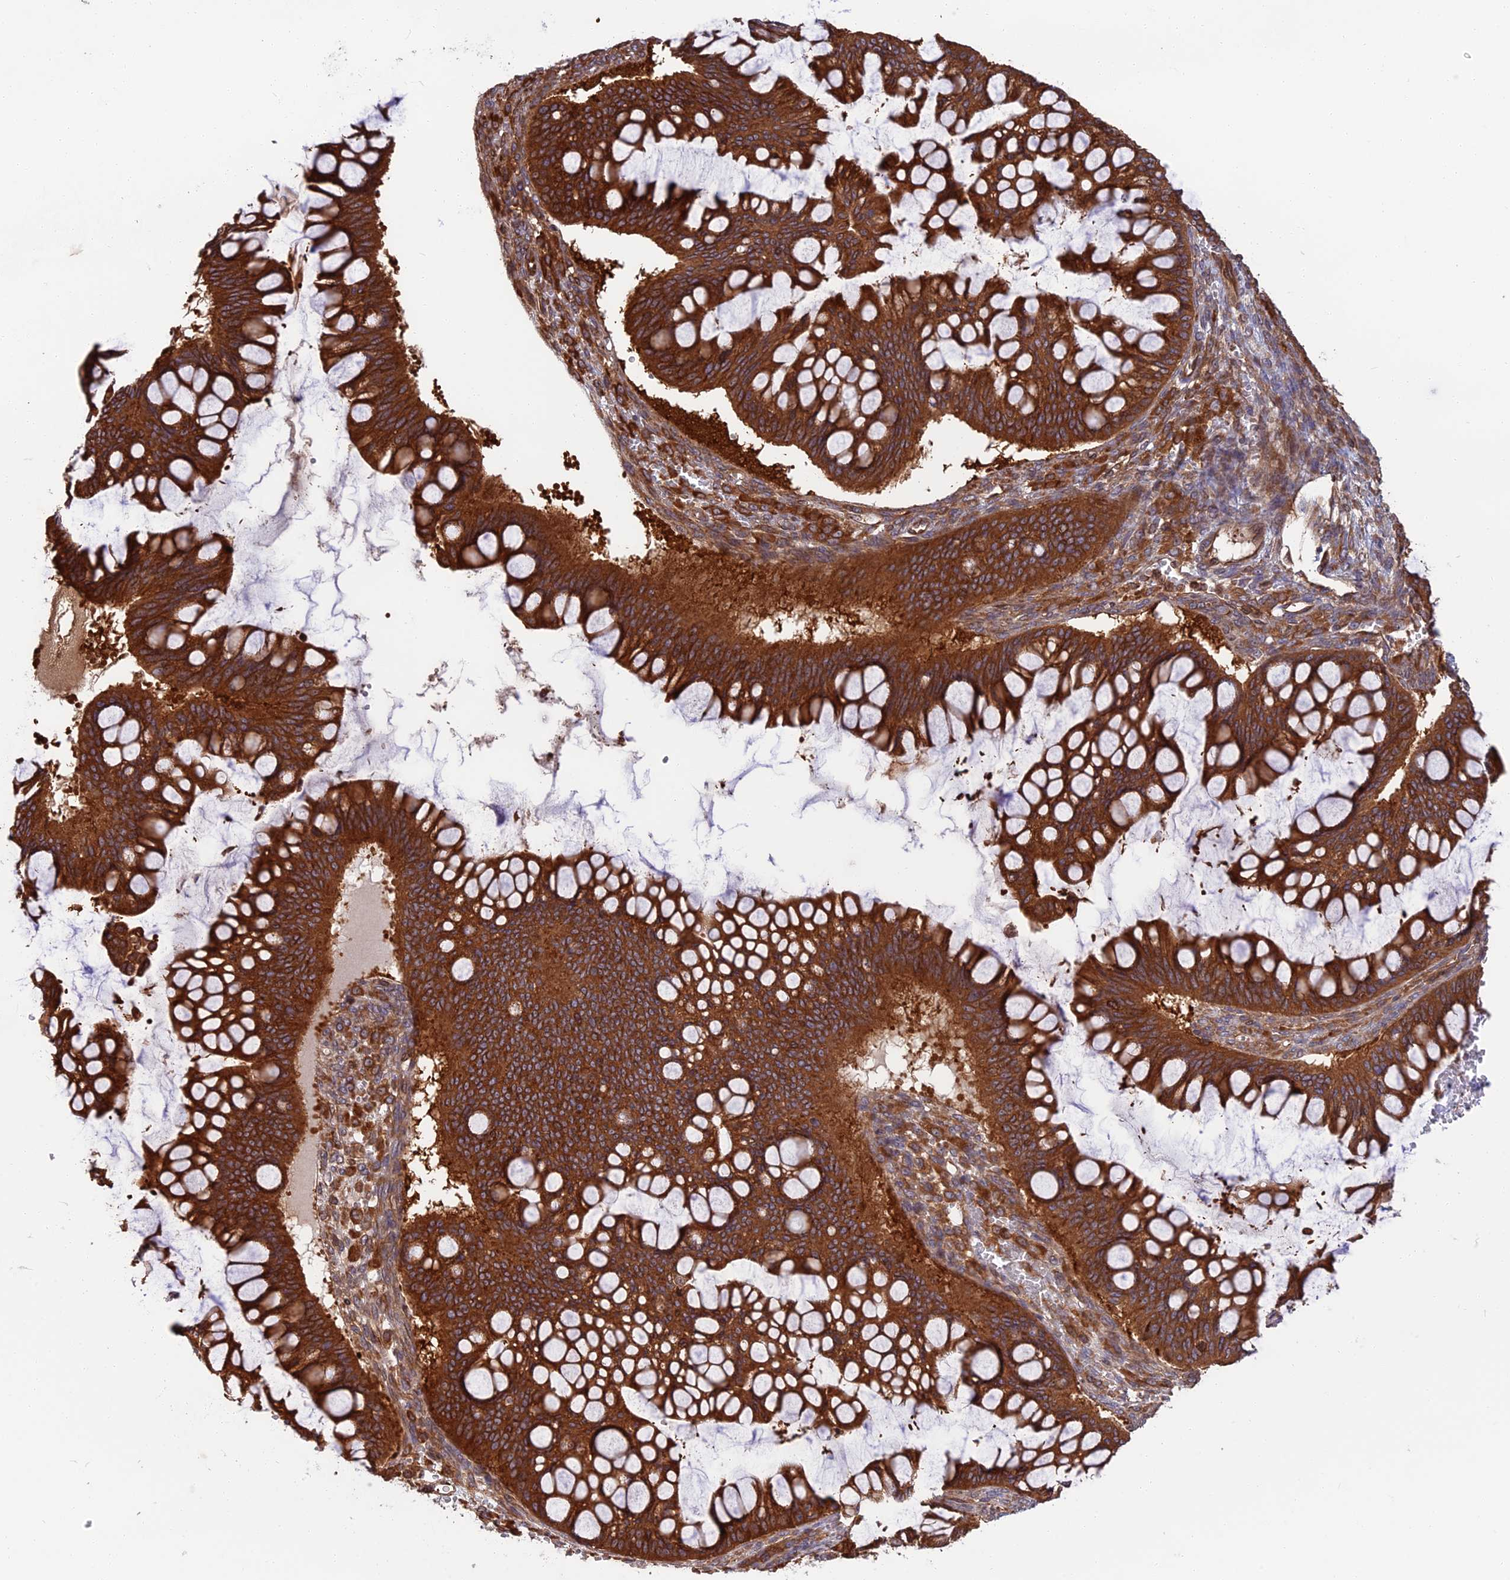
{"staining": {"intensity": "strong", "quantity": ">75%", "location": "cytoplasmic/membranous"}, "tissue": "ovarian cancer", "cell_type": "Tumor cells", "image_type": "cancer", "snomed": [{"axis": "morphology", "description": "Cystadenocarcinoma, mucinous, NOS"}, {"axis": "topography", "description": "Ovary"}], "caption": "Immunohistochemistry (DAB) staining of ovarian cancer shows strong cytoplasmic/membranous protein staining in about >75% of tumor cells.", "gene": "WDR1", "patient": {"sex": "female", "age": 73}}